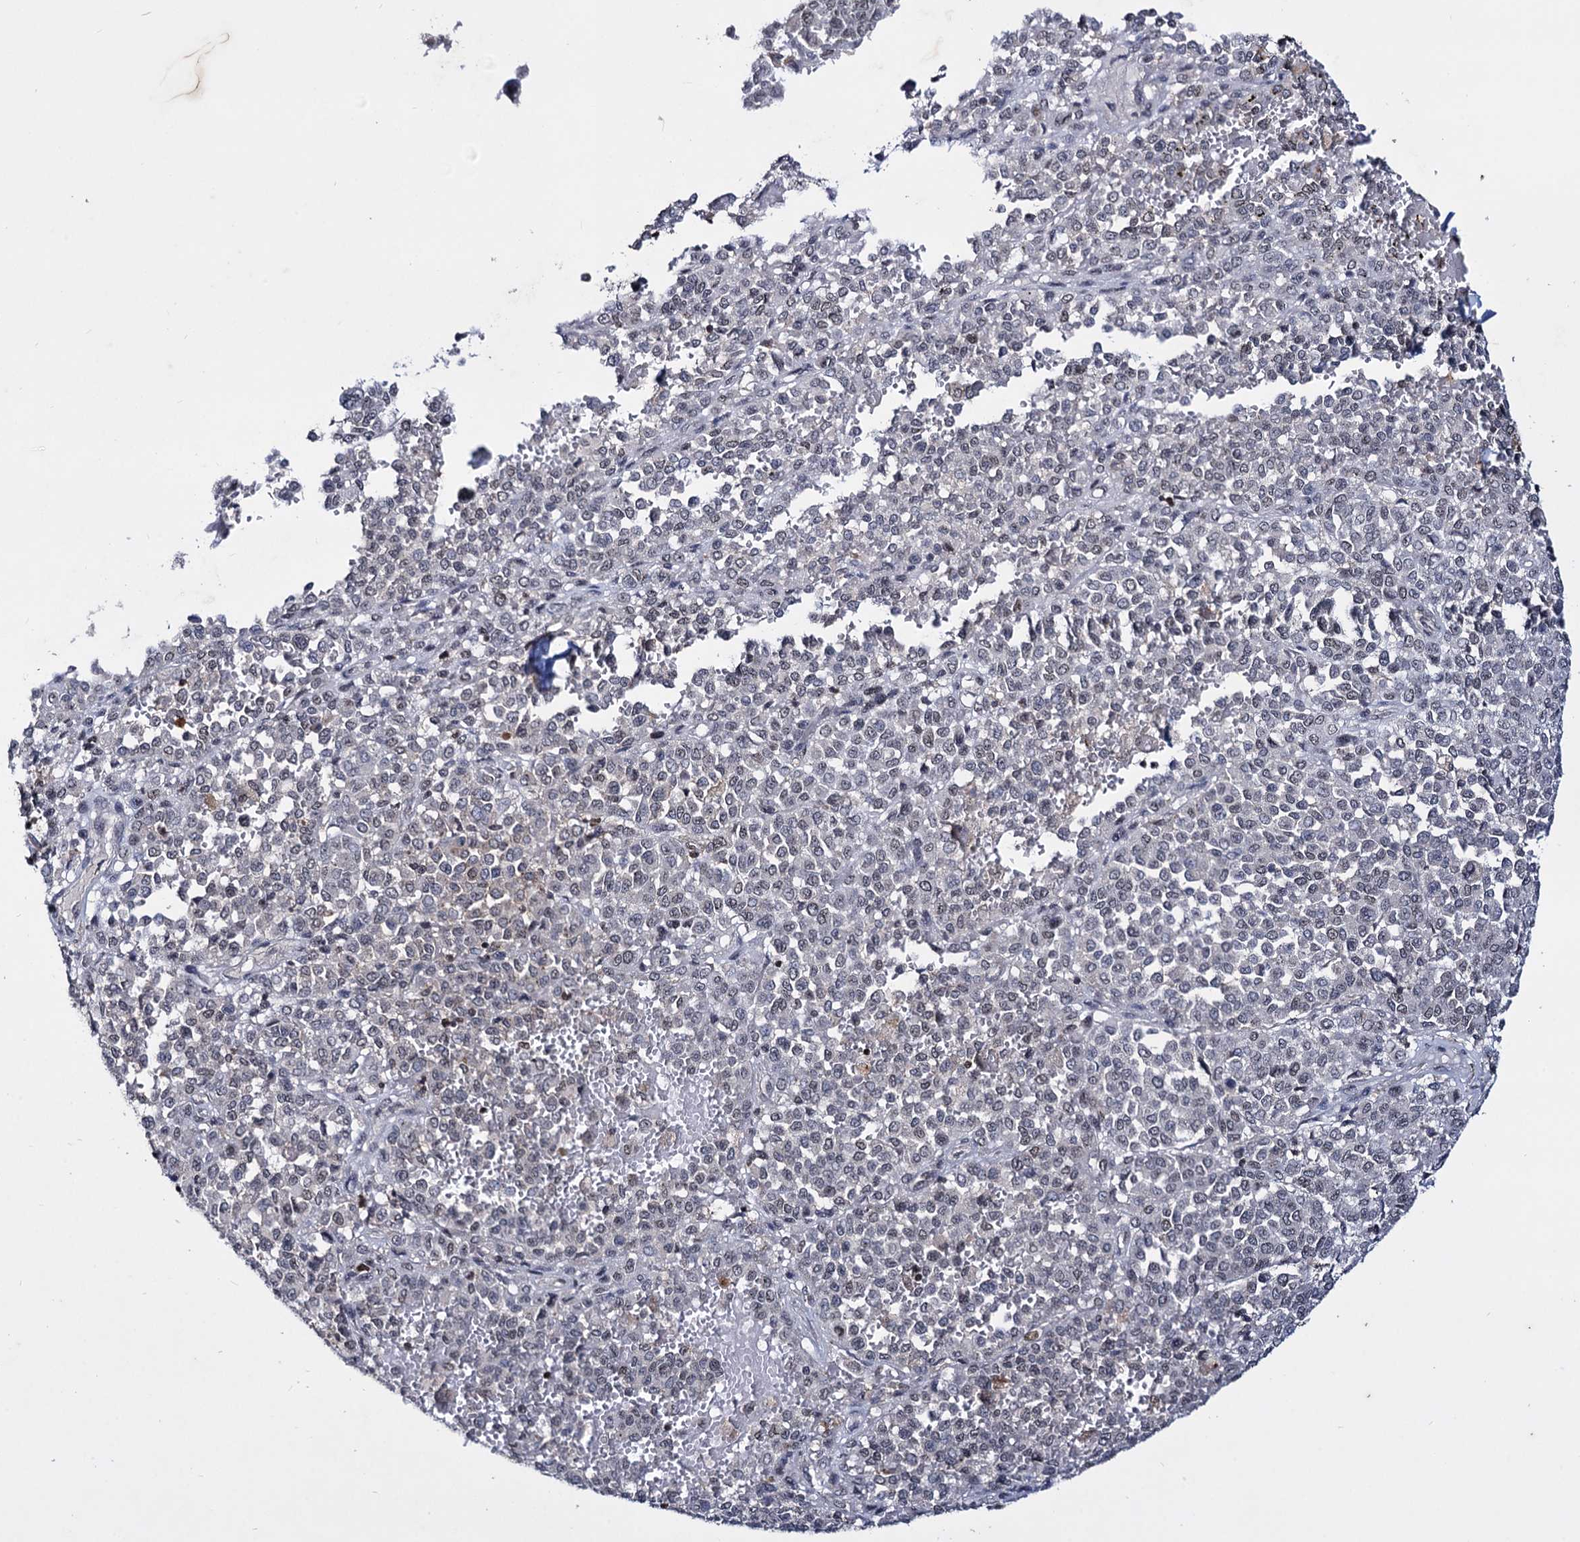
{"staining": {"intensity": "negative", "quantity": "none", "location": "none"}, "tissue": "melanoma", "cell_type": "Tumor cells", "image_type": "cancer", "snomed": [{"axis": "morphology", "description": "Malignant melanoma, Metastatic site"}, {"axis": "topography", "description": "Pancreas"}], "caption": "High power microscopy histopathology image of an immunohistochemistry (IHC) image of malignant melanoma (metastatic site), revealing no significant staining in tumor cells.", "gene": "SMCHD1", "patient": {"sex": "female", "age": 30}}